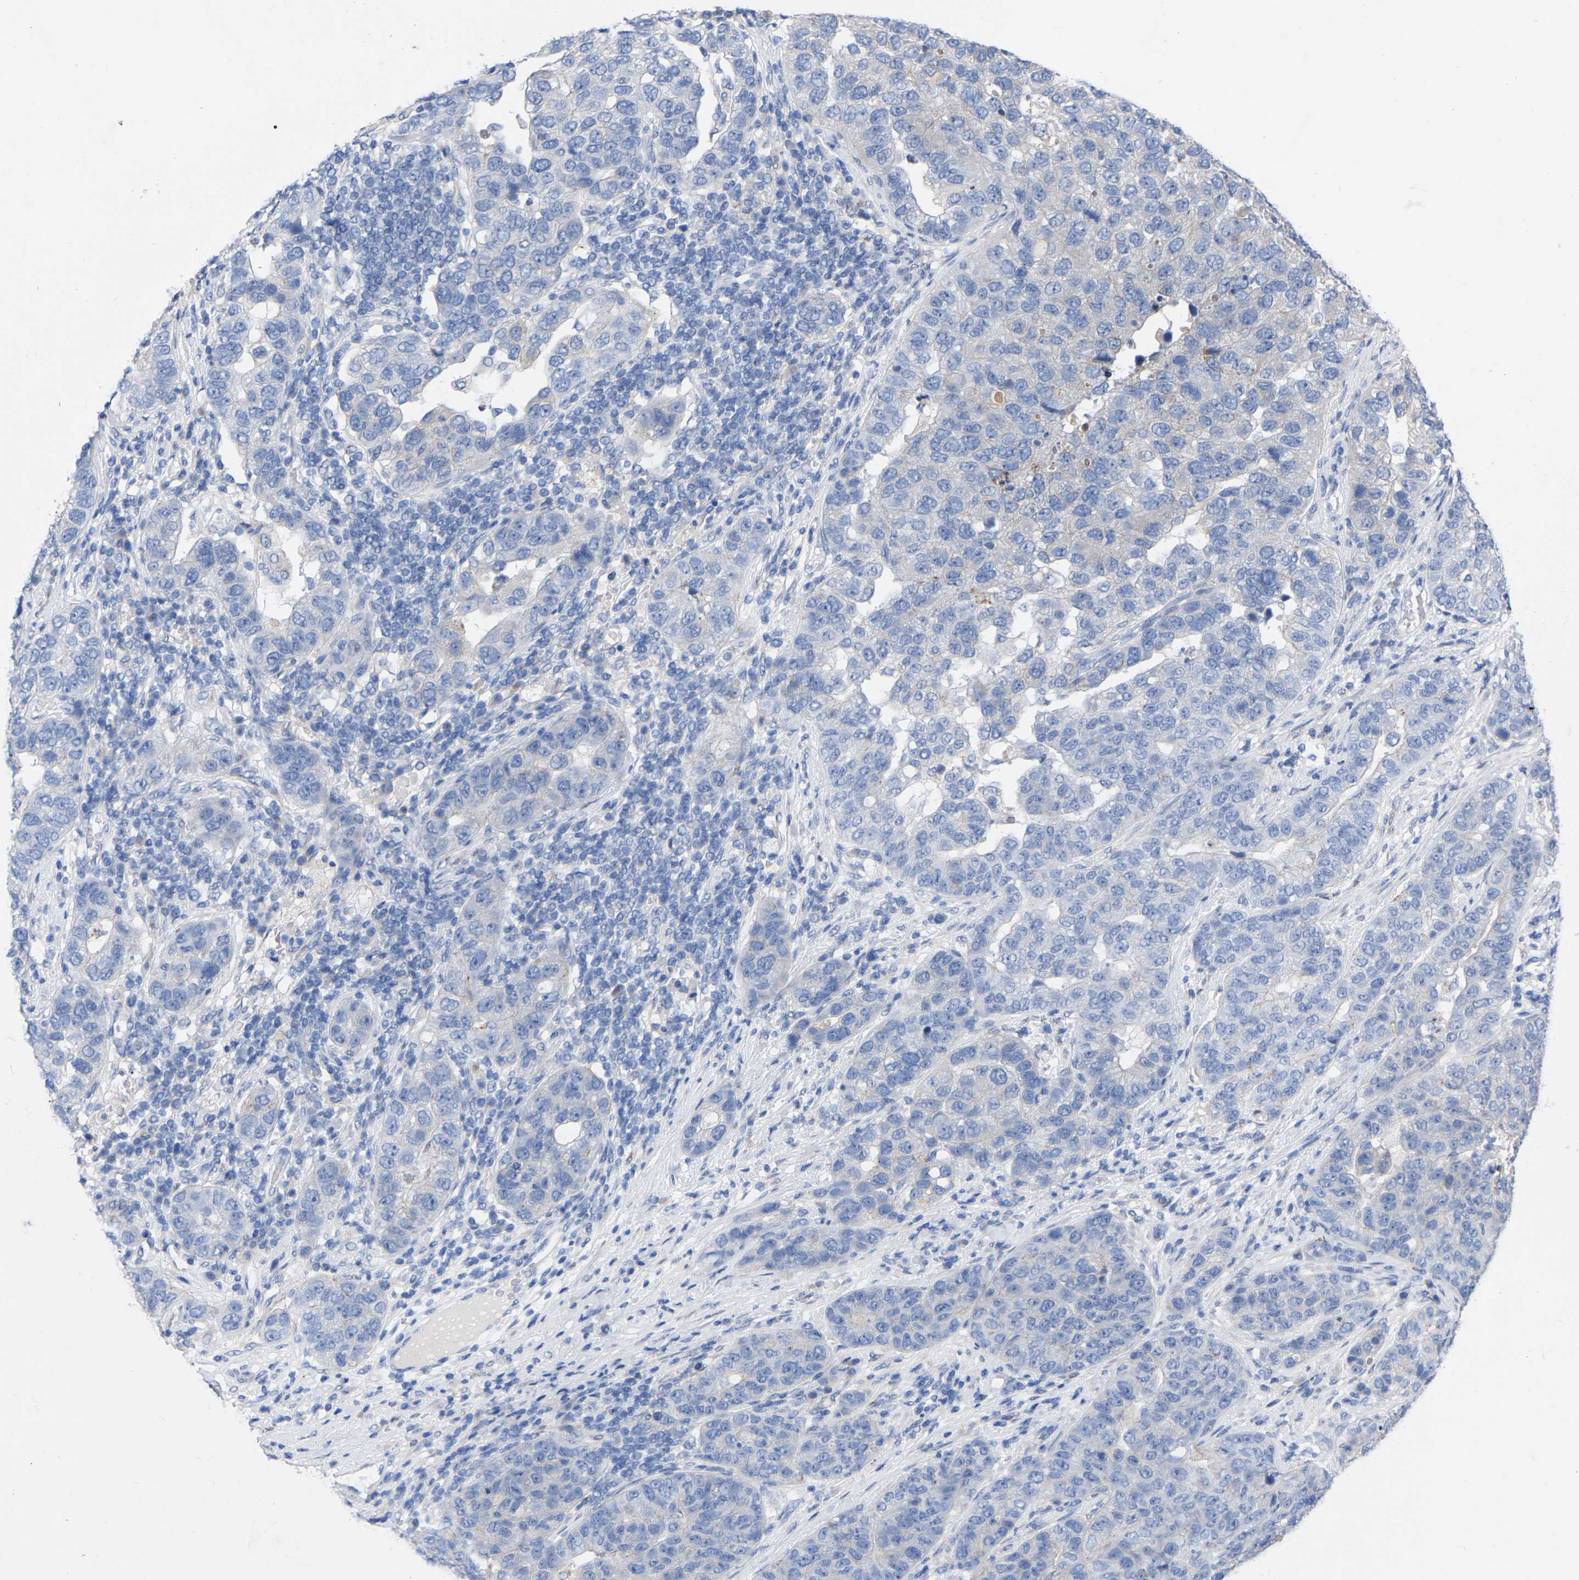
{"staining": {"intensity": "negative", "quantity": "none", "location": "none"}, "tissue": "pancreatic cancer", "cell_type": "Tumor cells", "image_type": "cancer", "snomed": [{"axis": "morphology", "description": "Adenocarcinoma, NOS"}, {"axis": "topography", "description": "Pancreas"}], "caption": "Tumor cells show no significant expression in pancreatic cancer (adenocarcinoma). (DAB IHC visualized using brightfield microscopy, high magnification).", "gene": "STRIP2", "patient": {"sex": "female", "age": 61}}